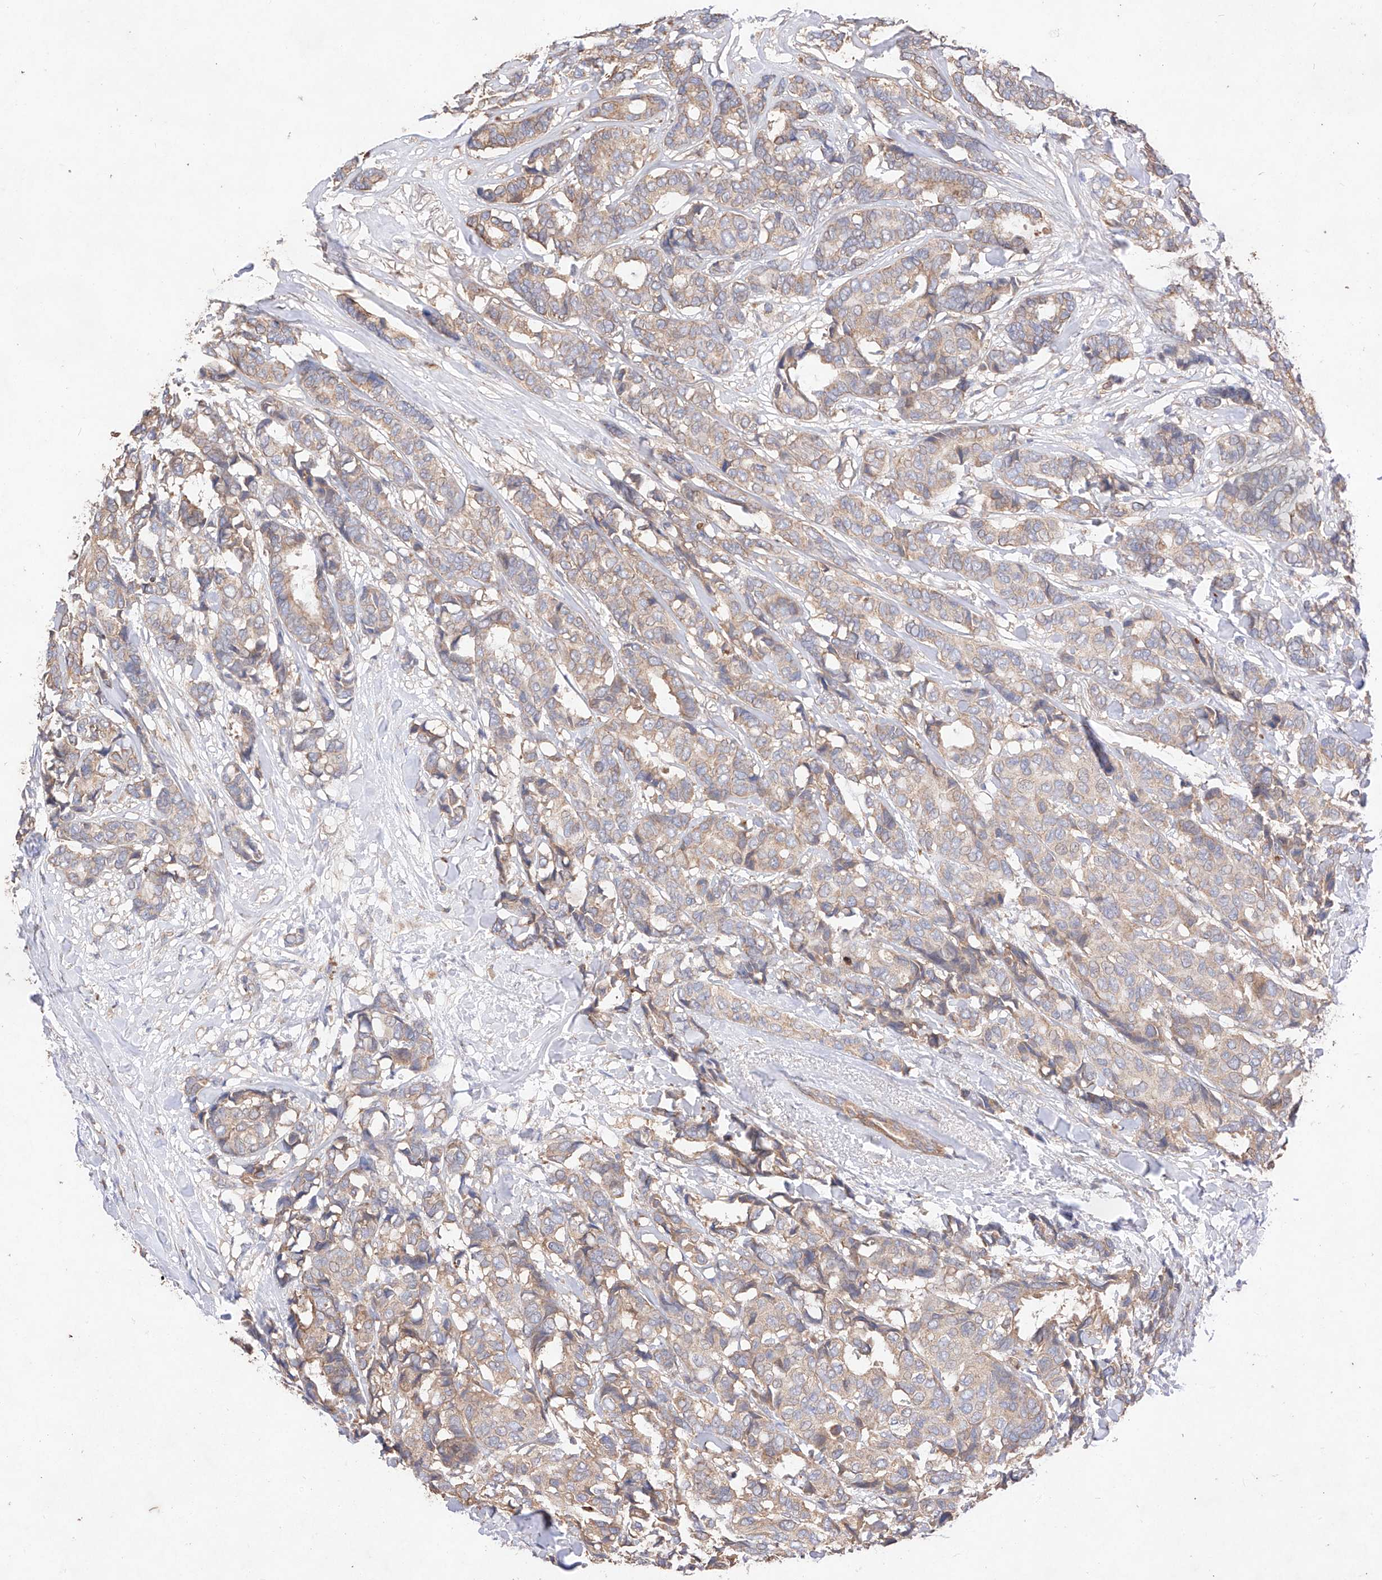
{"staining": {"intensity": "weak", "quantity": ">75%", "location": "cytoplasmic/membranous"}, "tissue": "breast cancer", "cell_type": "Tumor cells", "image_type": "cancer", "snomed": [{"axis": "morphology", "description": "Duct carcinoma"}, {"axis": "topography", "description": "Breast"}], "caption": "Weak cytoplasmic/membranous expression for a protein is present in about >75% of tumor cells of breast cancer (invasive ductal carcinoma) using immunohistochemistry (IHC).", "gene": "C6orf62", "patient": {"sex": "female", "age": 87}}